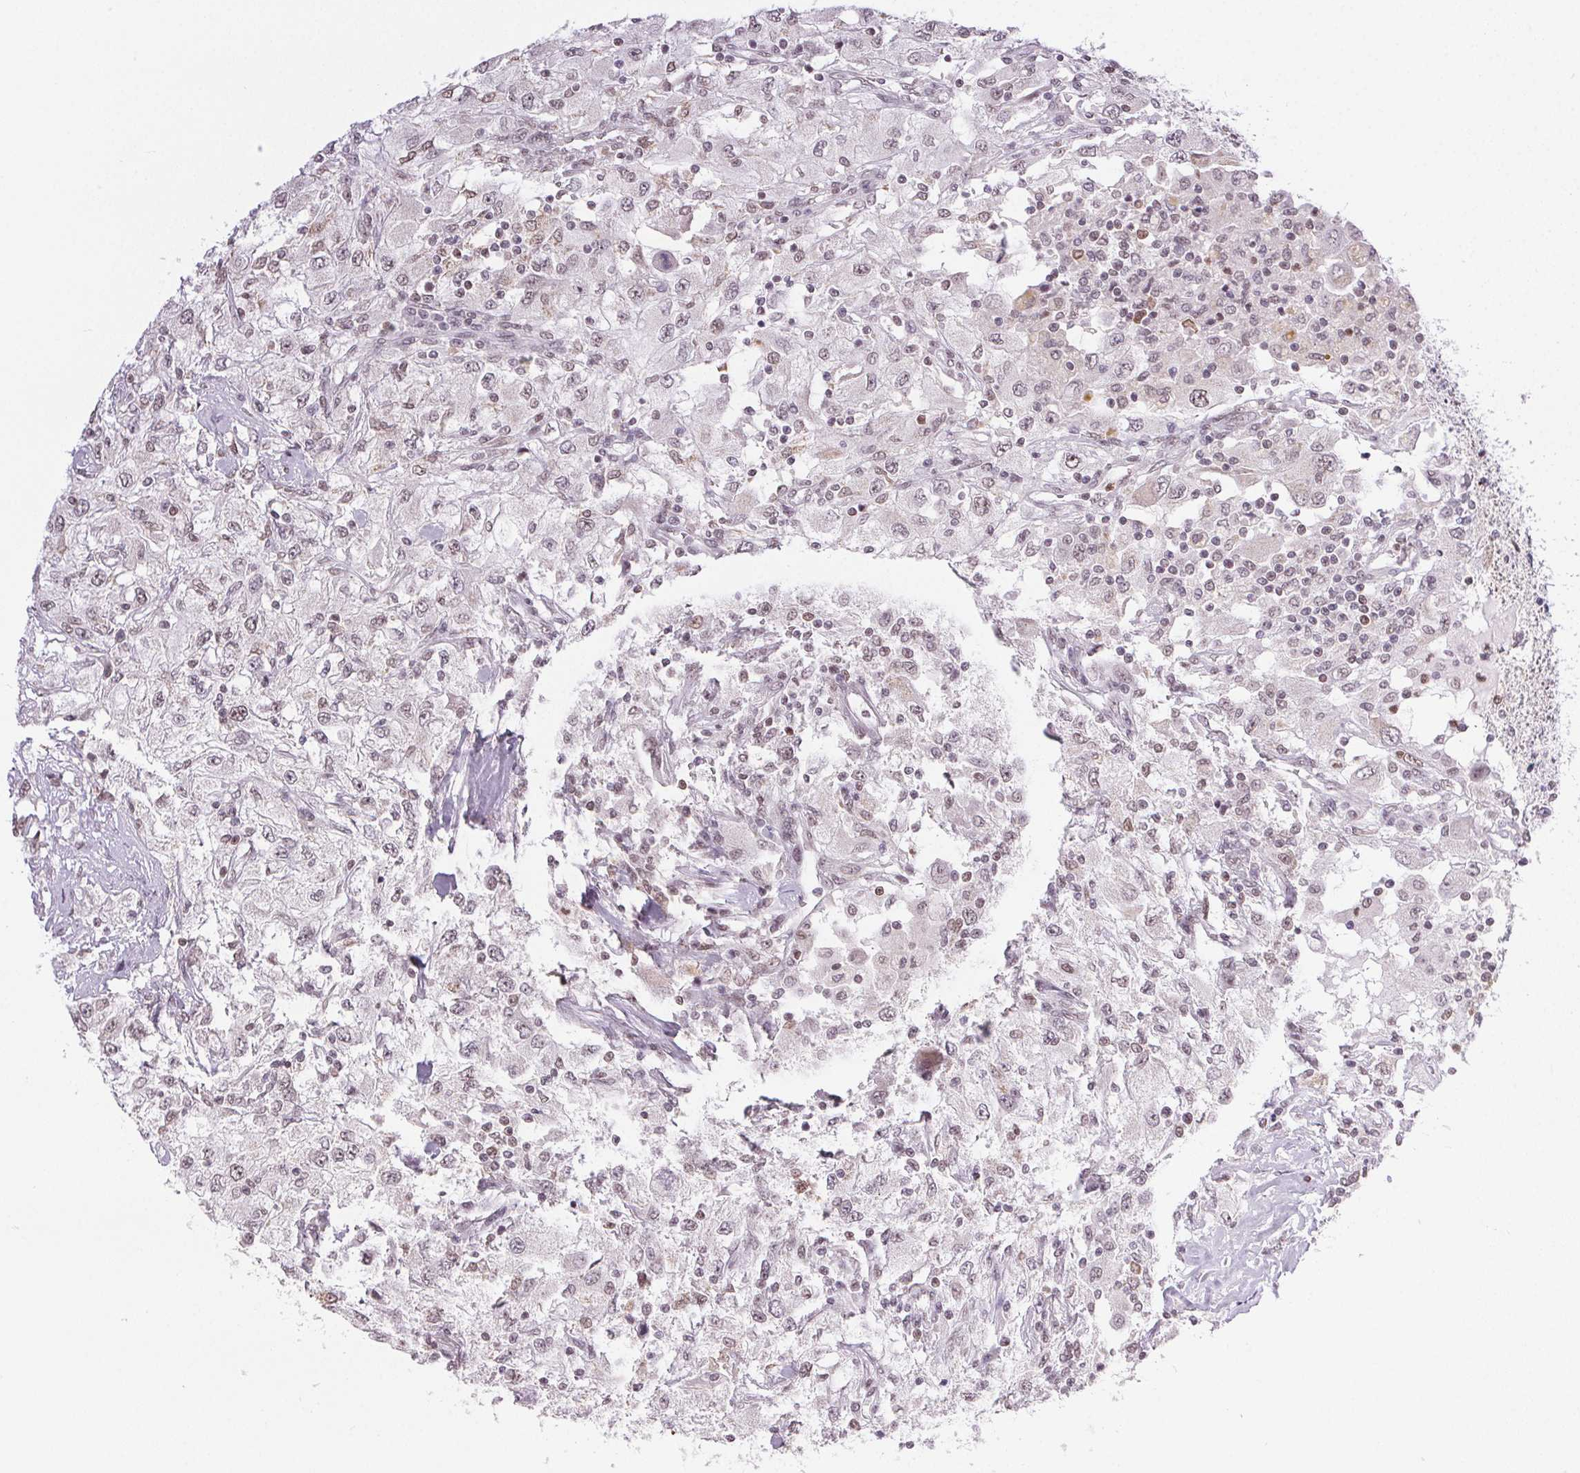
{"staining": {"intensity": "weak", "quantity": "<25%", "location": "nuclear"}, "tissue": "renal cancer", "cell_type": "Tumor cells", "image_type": "cancer", "snomed": [{"axis": "morphology", "description": "Adenocarcinoma, NOS"}, {"axis": "topography", "description": "Kidney"}], "caption": "Renal adenocarcinoma was stained to show a protein in brown. There is no significant expression in tumor cells.", "gene": "NFE2L1", "patient": {"sex": "female", "age": 67}}